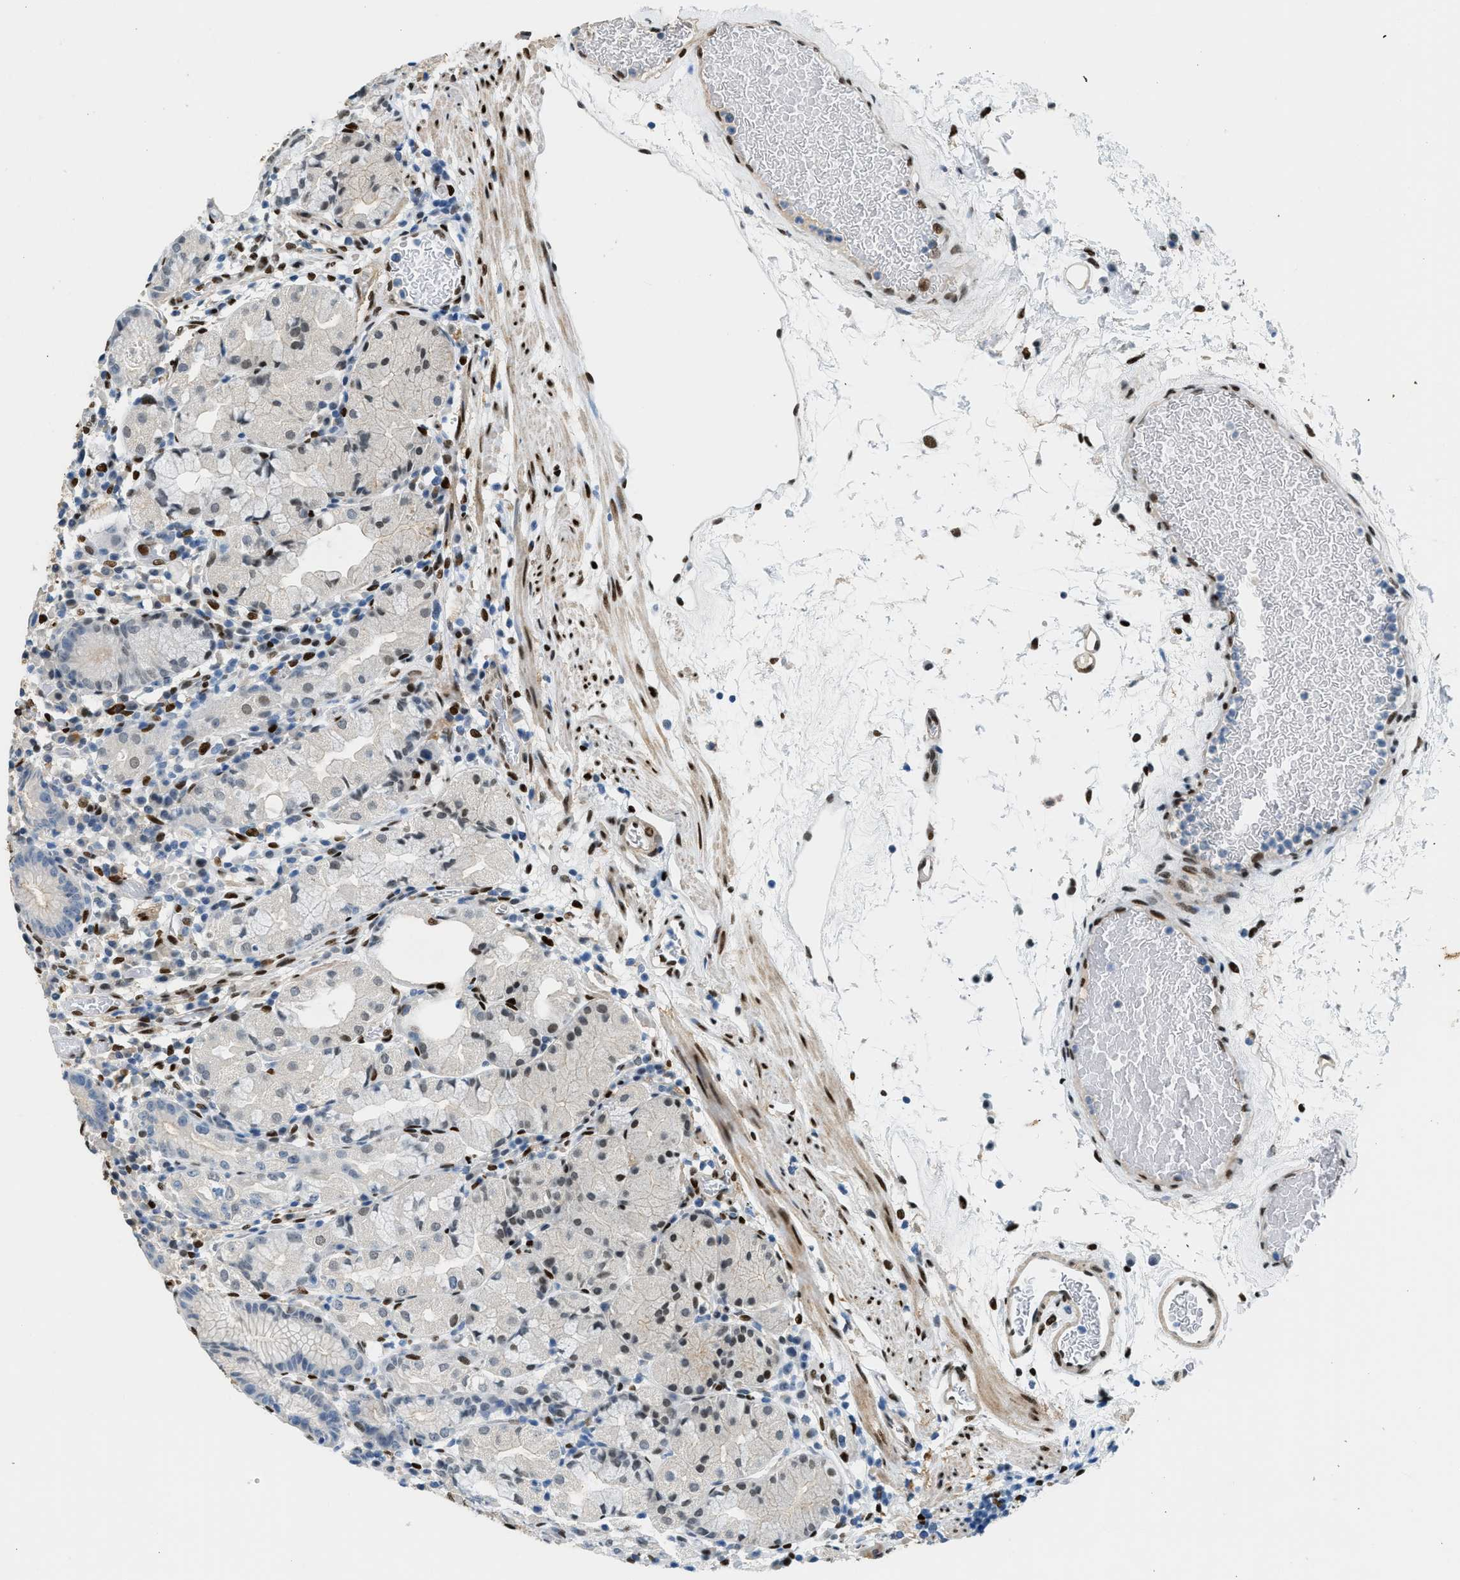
{"staining": {"intensity": "weak", "quantity": "<25%", "location": "nuclear"}, "tissue": "stomach", "cell_type": "Glandular cells", "image_type": "normal", "snomed": [{"axis": "morphology", "description": "Normal tissue, NOS"}, {"axis": "topography", "description": "Stomach"}, {"axis": "topography", "description": "Stomach, lower"}], "caption": "DAB (3,3'-diaminobenzidine) immunohistochemical staining of unremarkable stomach demonstrates no significant staining in glandular cells.", "gene": "ZBTB20", "patient": {"sex": "female", "age": 75}}